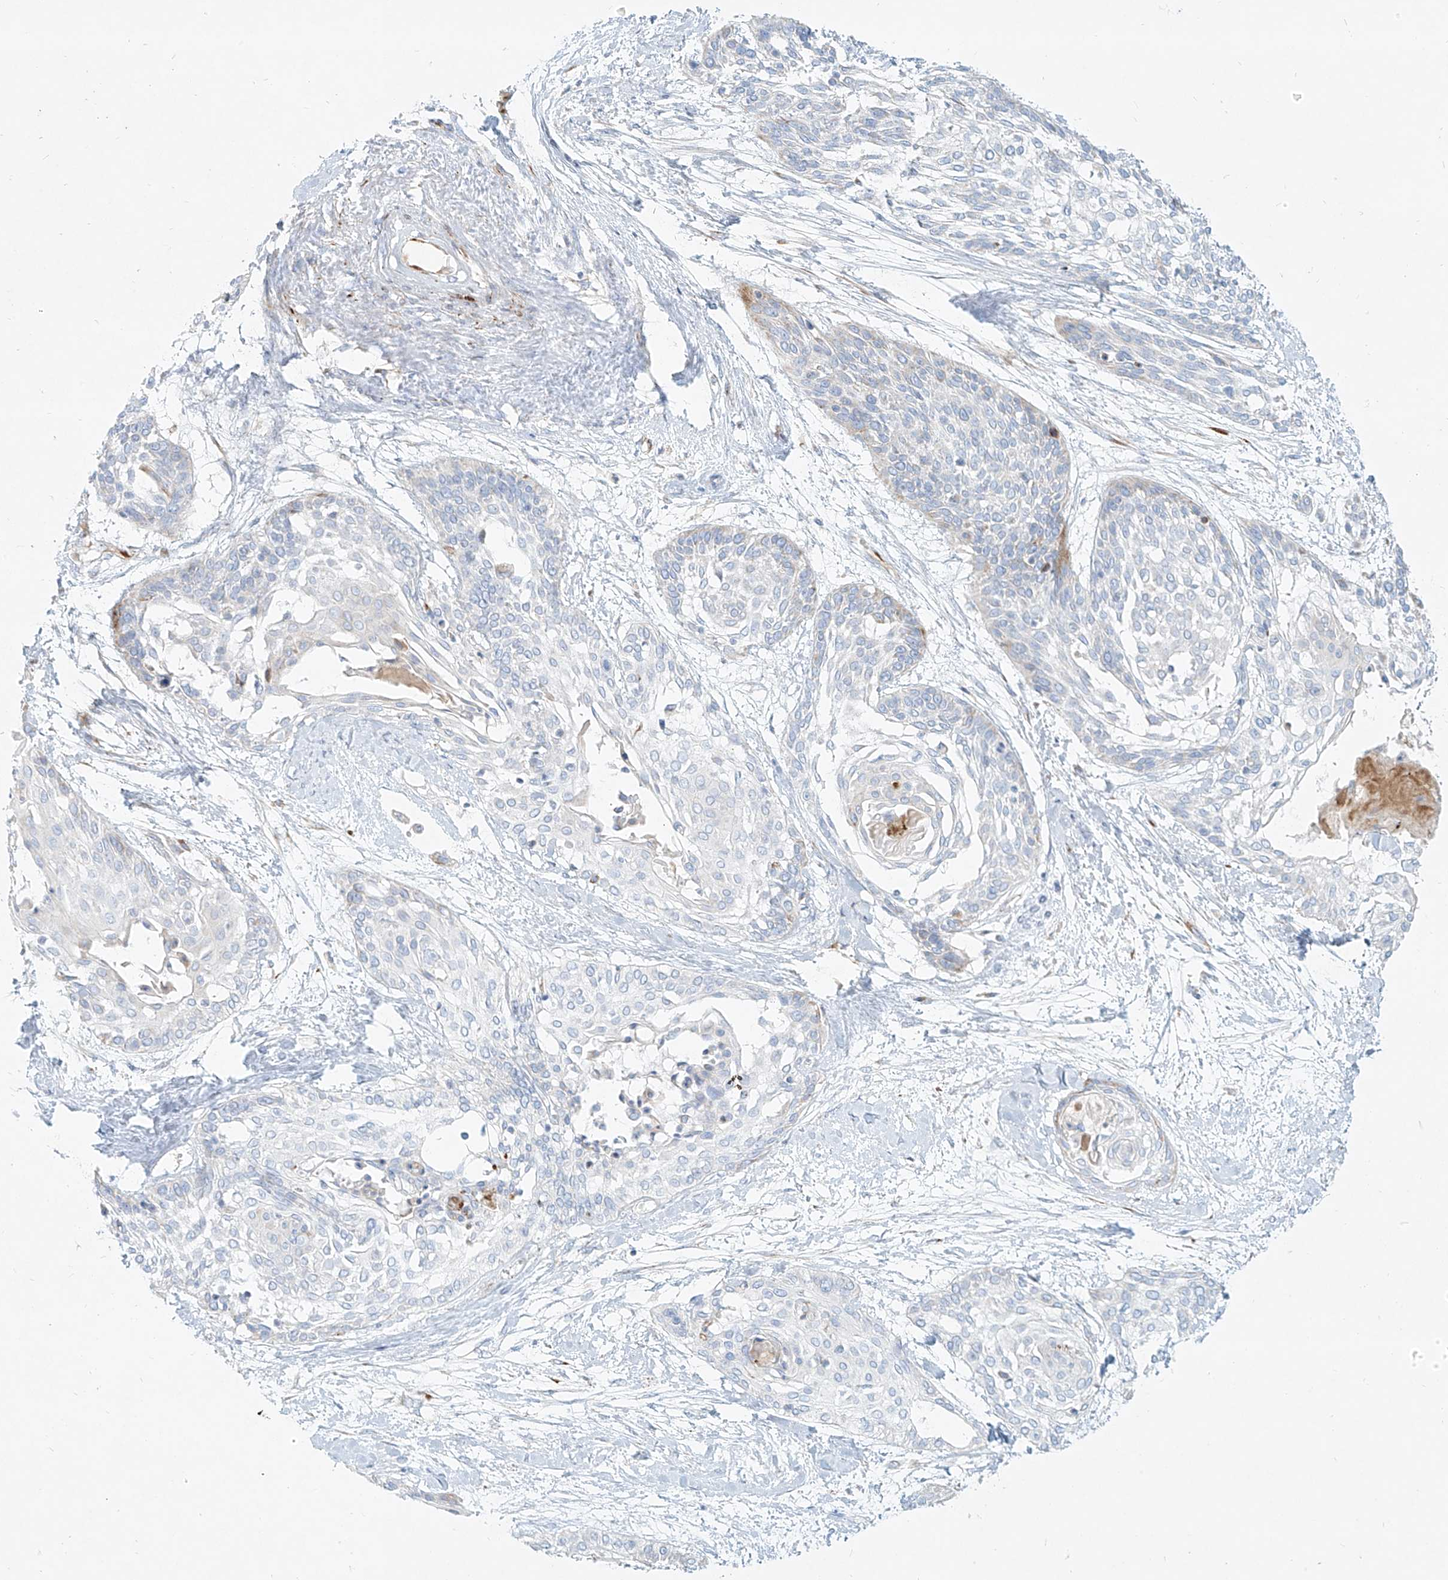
{"staining": {"intensity": "negative", "quantity": "none", "location": "none"}, "tissue": "cervical cancer", "cell_type": "Tumor cells", "image_type": "cancer", "snomed": [{"axis": "morphology", "description": "Squamous cell carcinoma, NOS"}, {"axis": "topography", "description": "Cervix"}], "caption": "The image reveals no staining of tumor cells in squamous cell carcinoma (cervical).", "gene": "MTX2", "patient": {"sex": "female", "age": 57}}